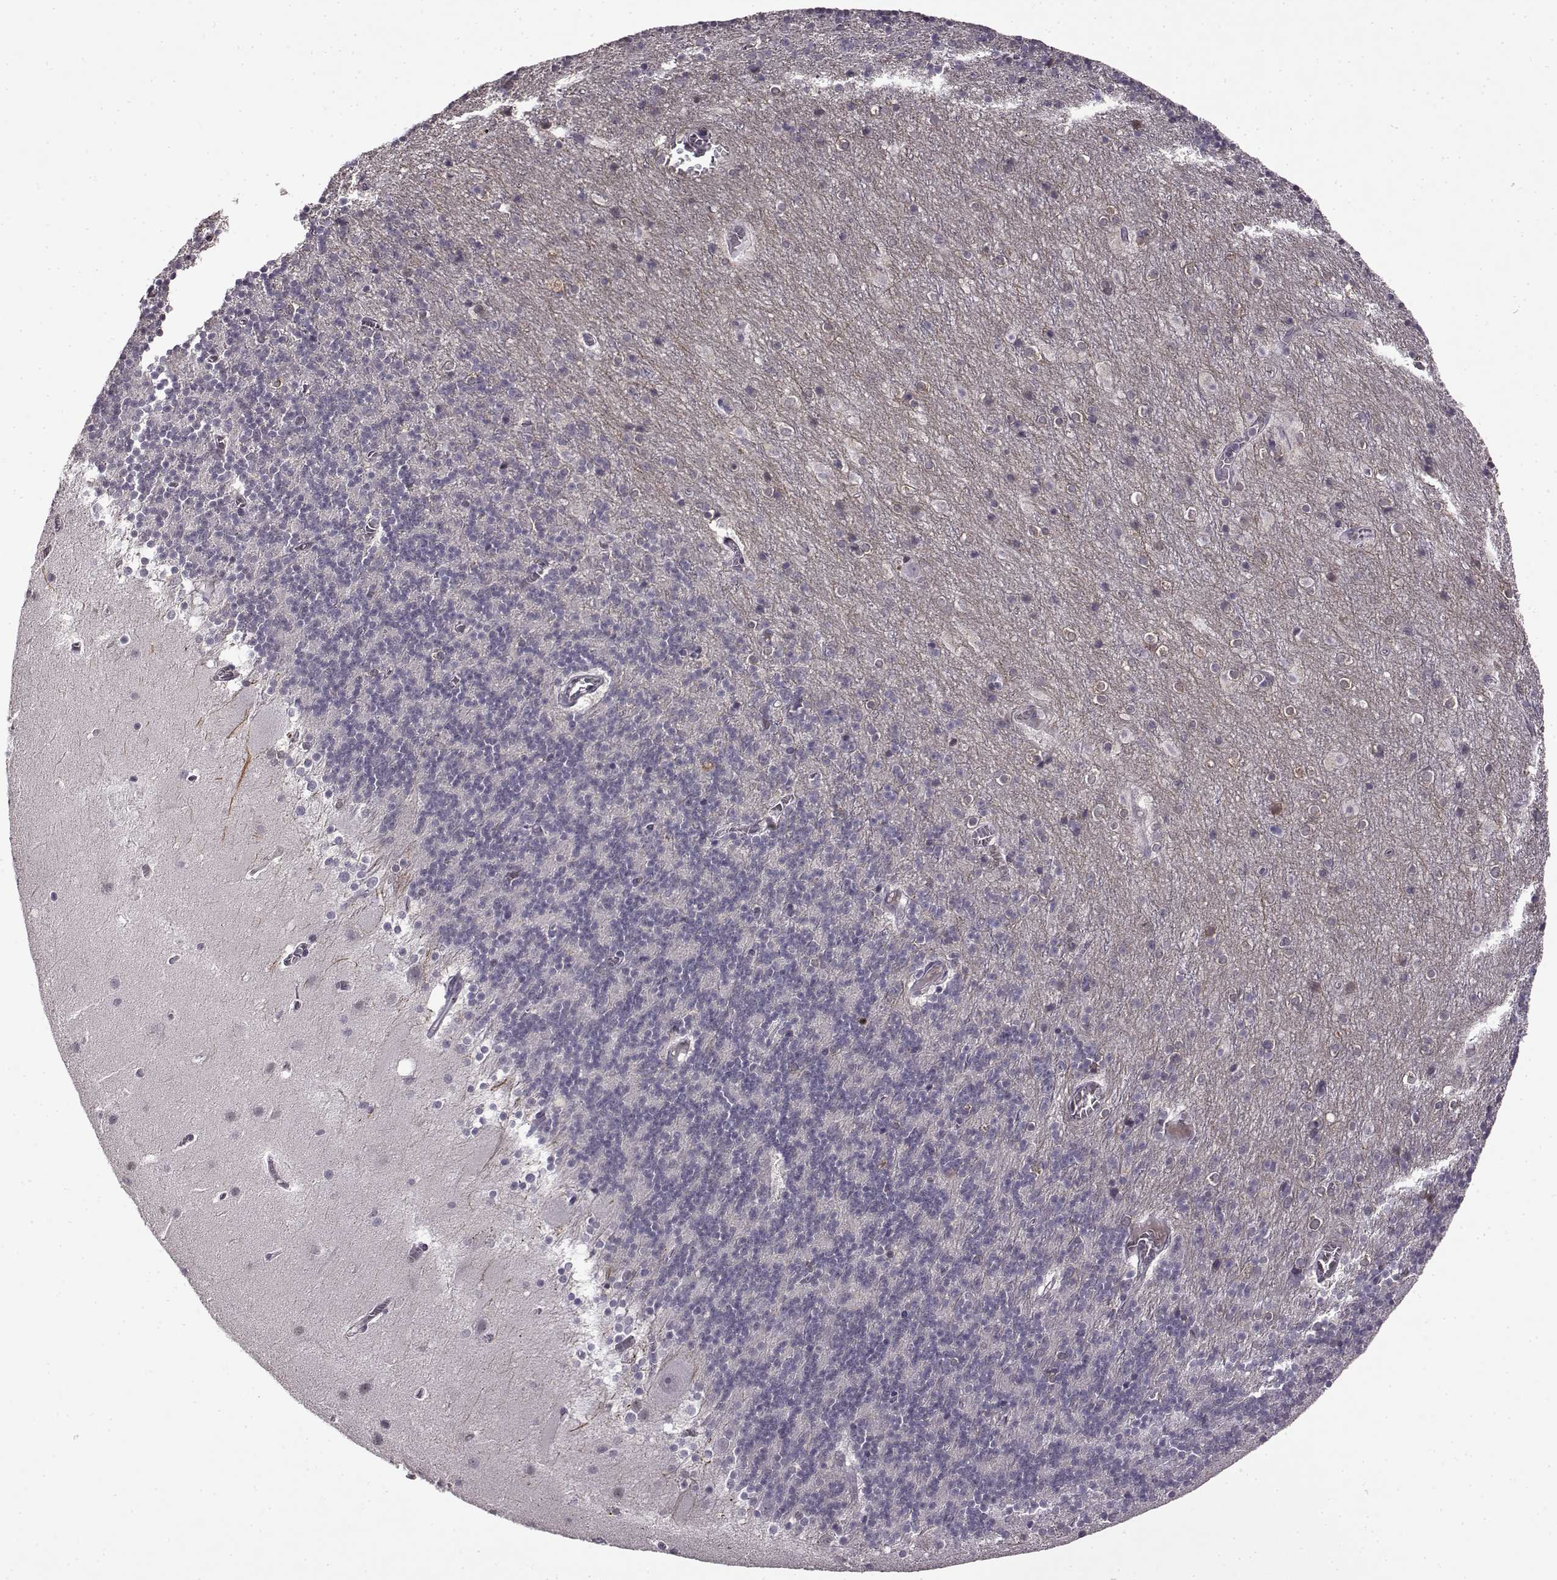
{"staining": {"intensity": "negative", "quantity": "none", "location": "none"}, "tissue": "cerebellum", "cell_type": "Cells in granular layer", "image_type": "normal", "snomed": [{"axis": "morphology", "description": "Normal tissue, NOS"}, {"axis": "topography", "description": "Cerebellum"}], "caption": "A micrograph of cerebellum stained for a protein displays no brown staining in cells in granular layer. The staining was performed using DAB (3,3'-diaminobenzidine) to visualize the protein expression in brown, while the nuclei were stained in blue with hematoxylin (Magnification: 20x).", "gene": "CNGA3", "patient": {"sex": "male", "age": 70}}